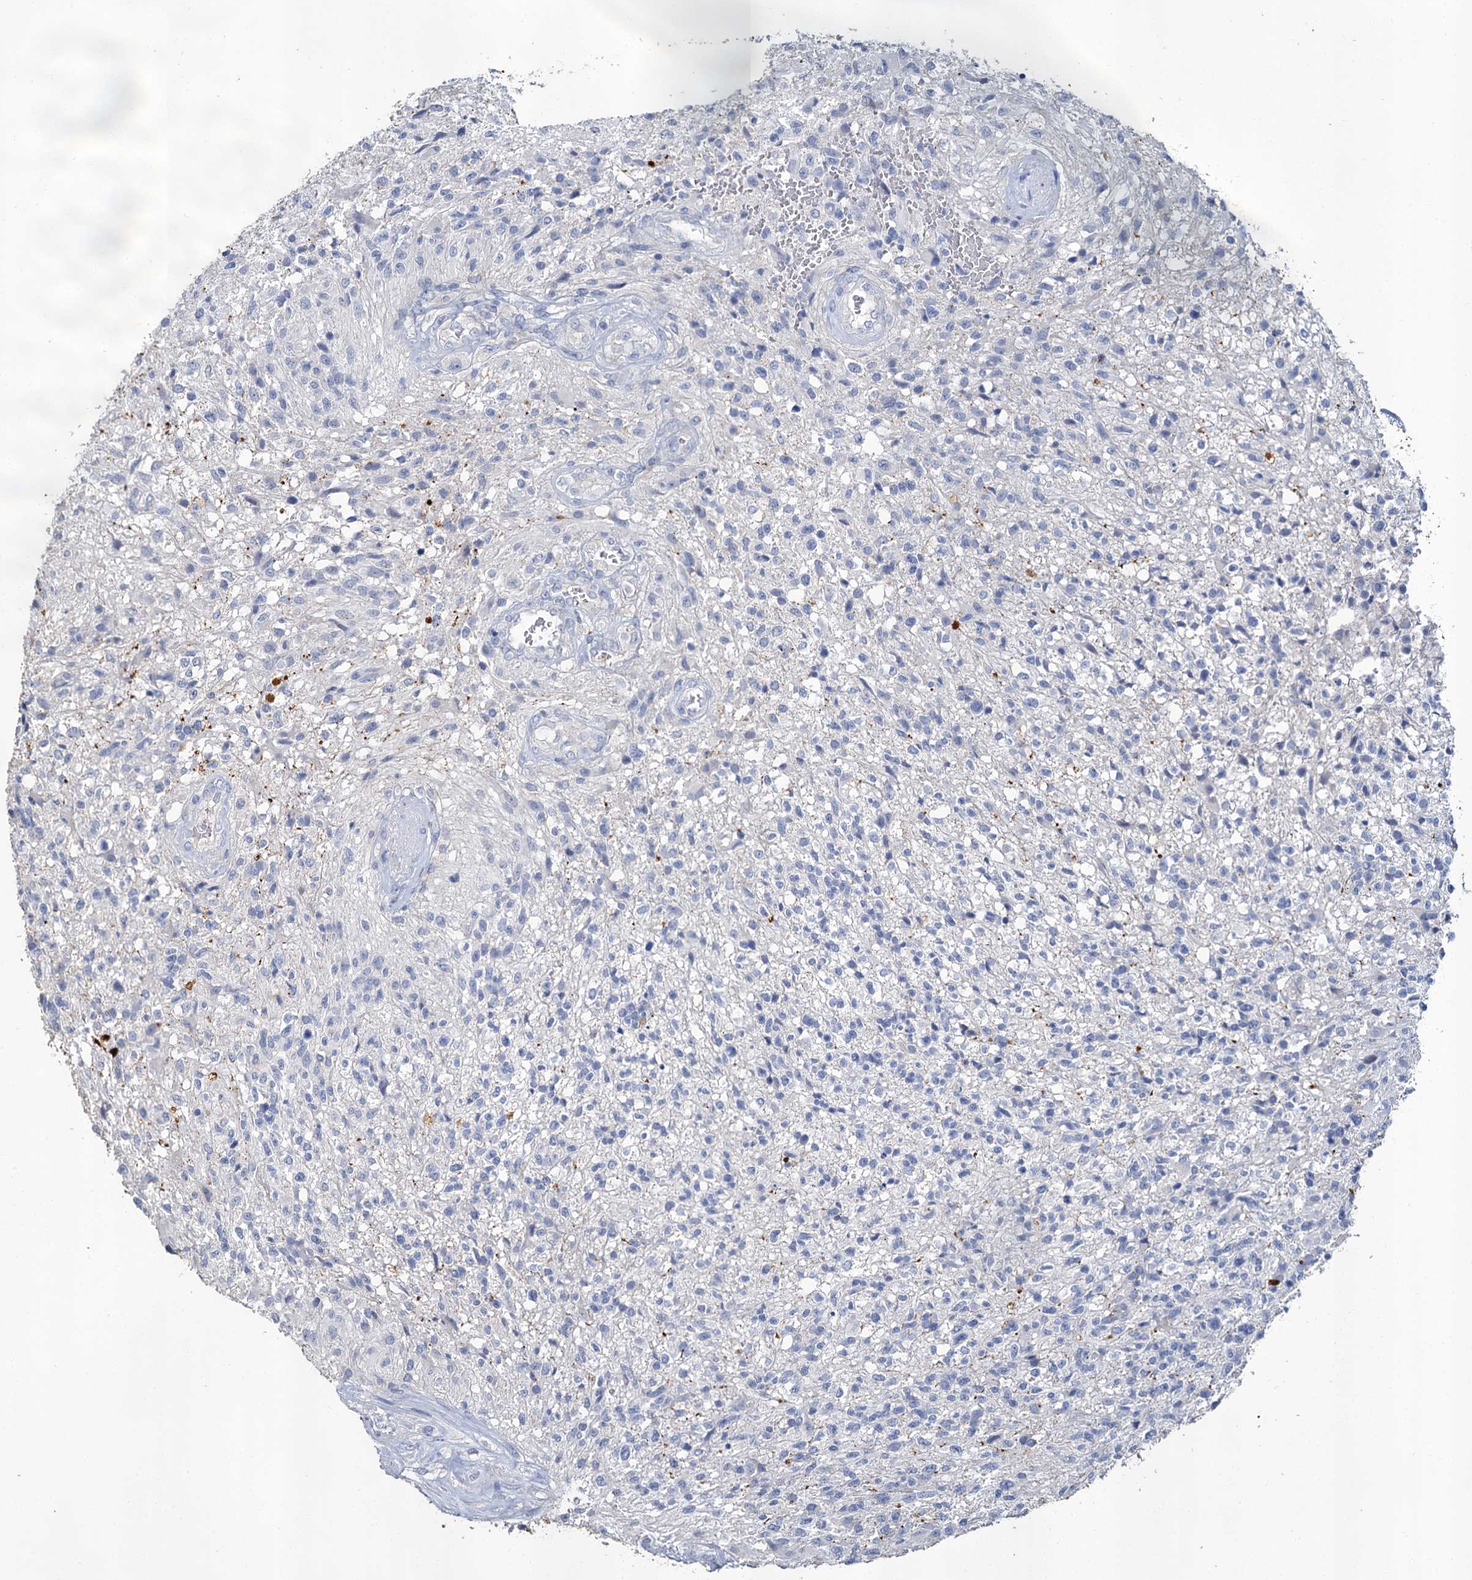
{"staining": {"intensity": "negative", "quantity": "none", "location": "none"}, "tissue": "glioma", "cell_type": "Tumor cells", "image_type": "cancer", "snomed": [{"axis": "morphology", "description": "Glioma, malignant, High grade"}, {"axis": "topography", "description": "Brain"}], "caption": "A histopathology image of malignant glioma (high-grade) stained for a protein shows no brown staining in tumor cells.", "gene": "SNCB", "patient": {"sex": "male", "age": 56}}